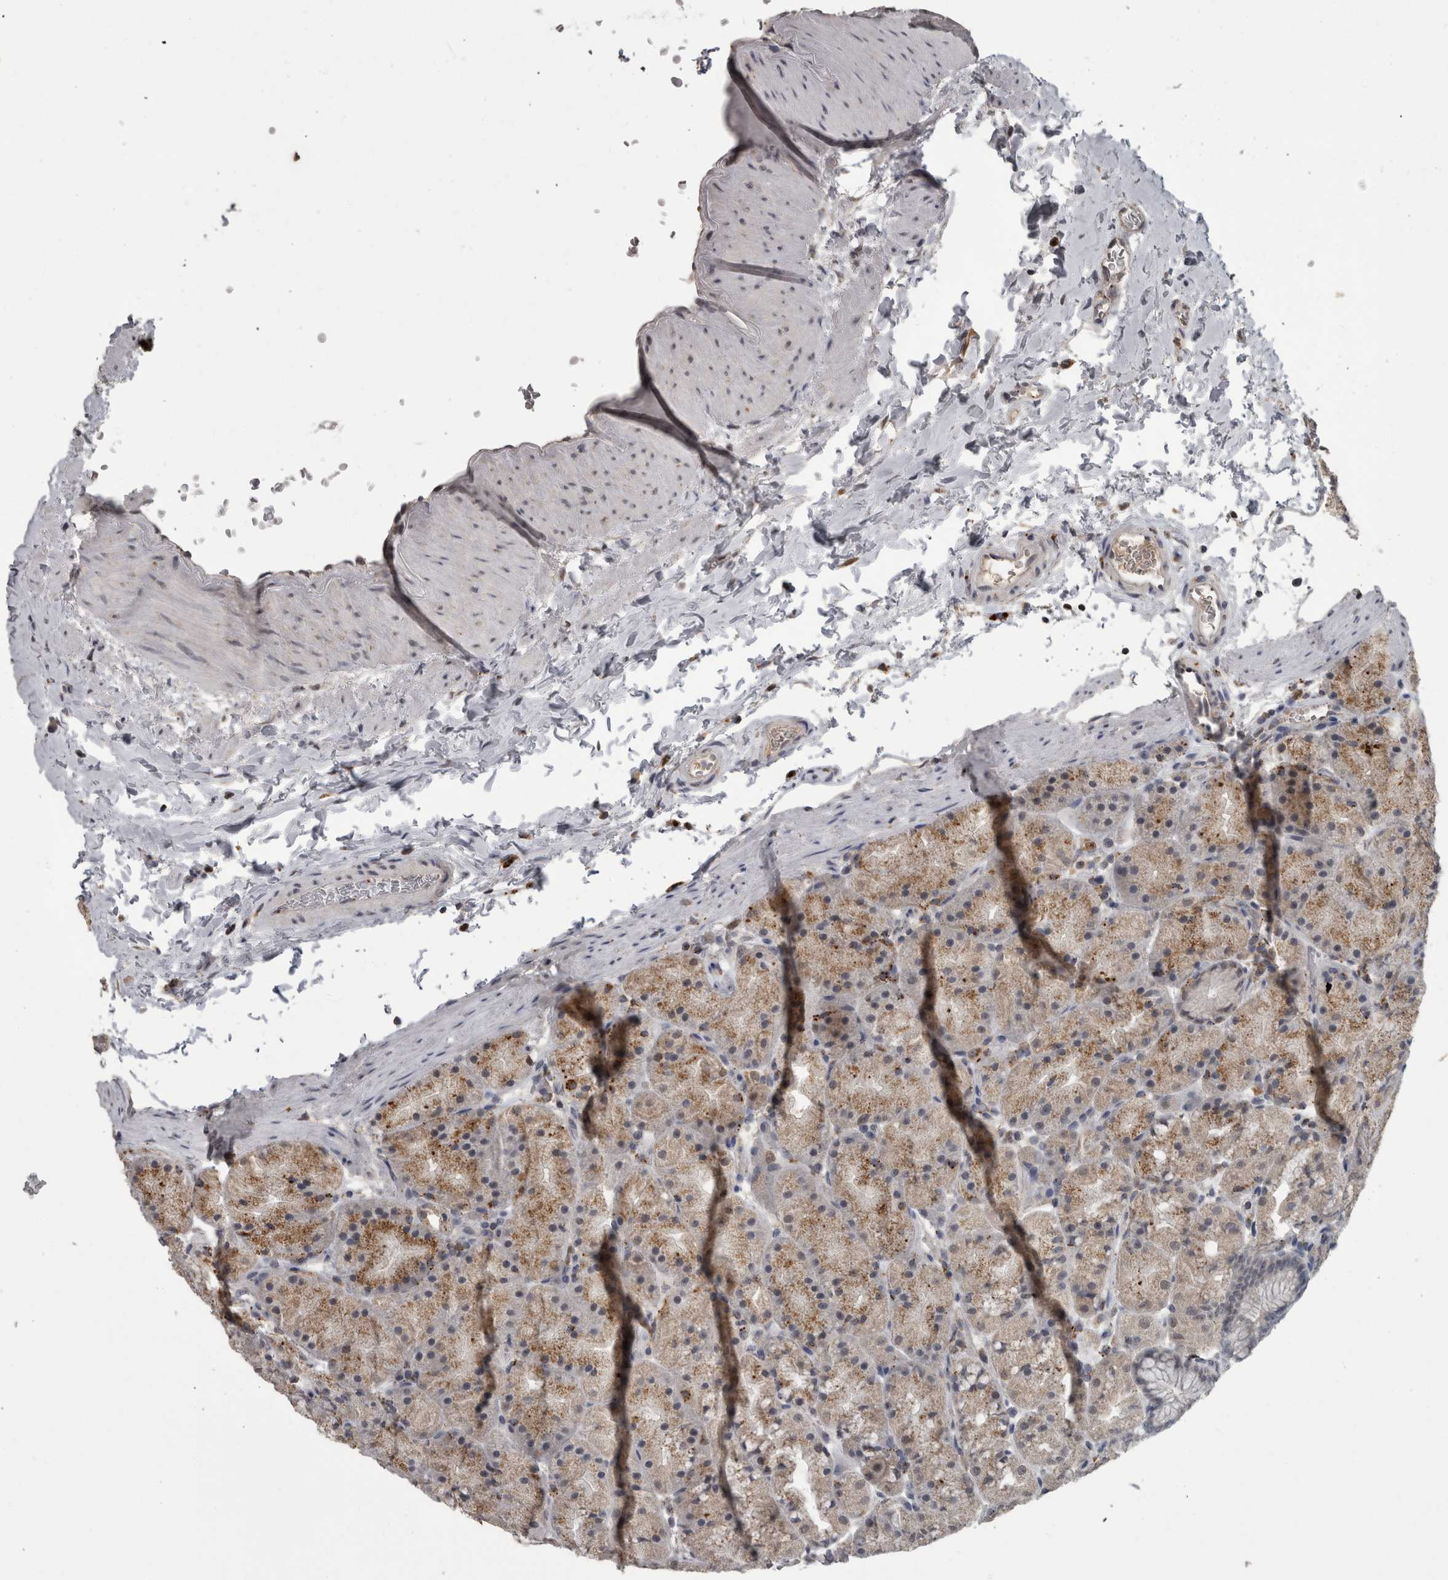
{"staining": {"intensity": "moderate", "quantity": "25%-75%", "location": "cytoplasmic/membranous"}, "tissue": "stomach", "cell_type": "Glandular cells", "image_type": "normal", "snomed": [{"axis": "morphology", "description": "Normal tissue, NOS"}, {"axis": "topography", "description": "Stomach, upper"}, {"axis": "topography", "description": "Stomach"}], "caption": "The image displays immunohistochemical staining of normal stomach. There is moderate cytoplasmic/membranous positivity is present in approximately 25%-75% of glandular cells.", "gene": "NAAA", "patient": {"sex": "male", "age": 48}}